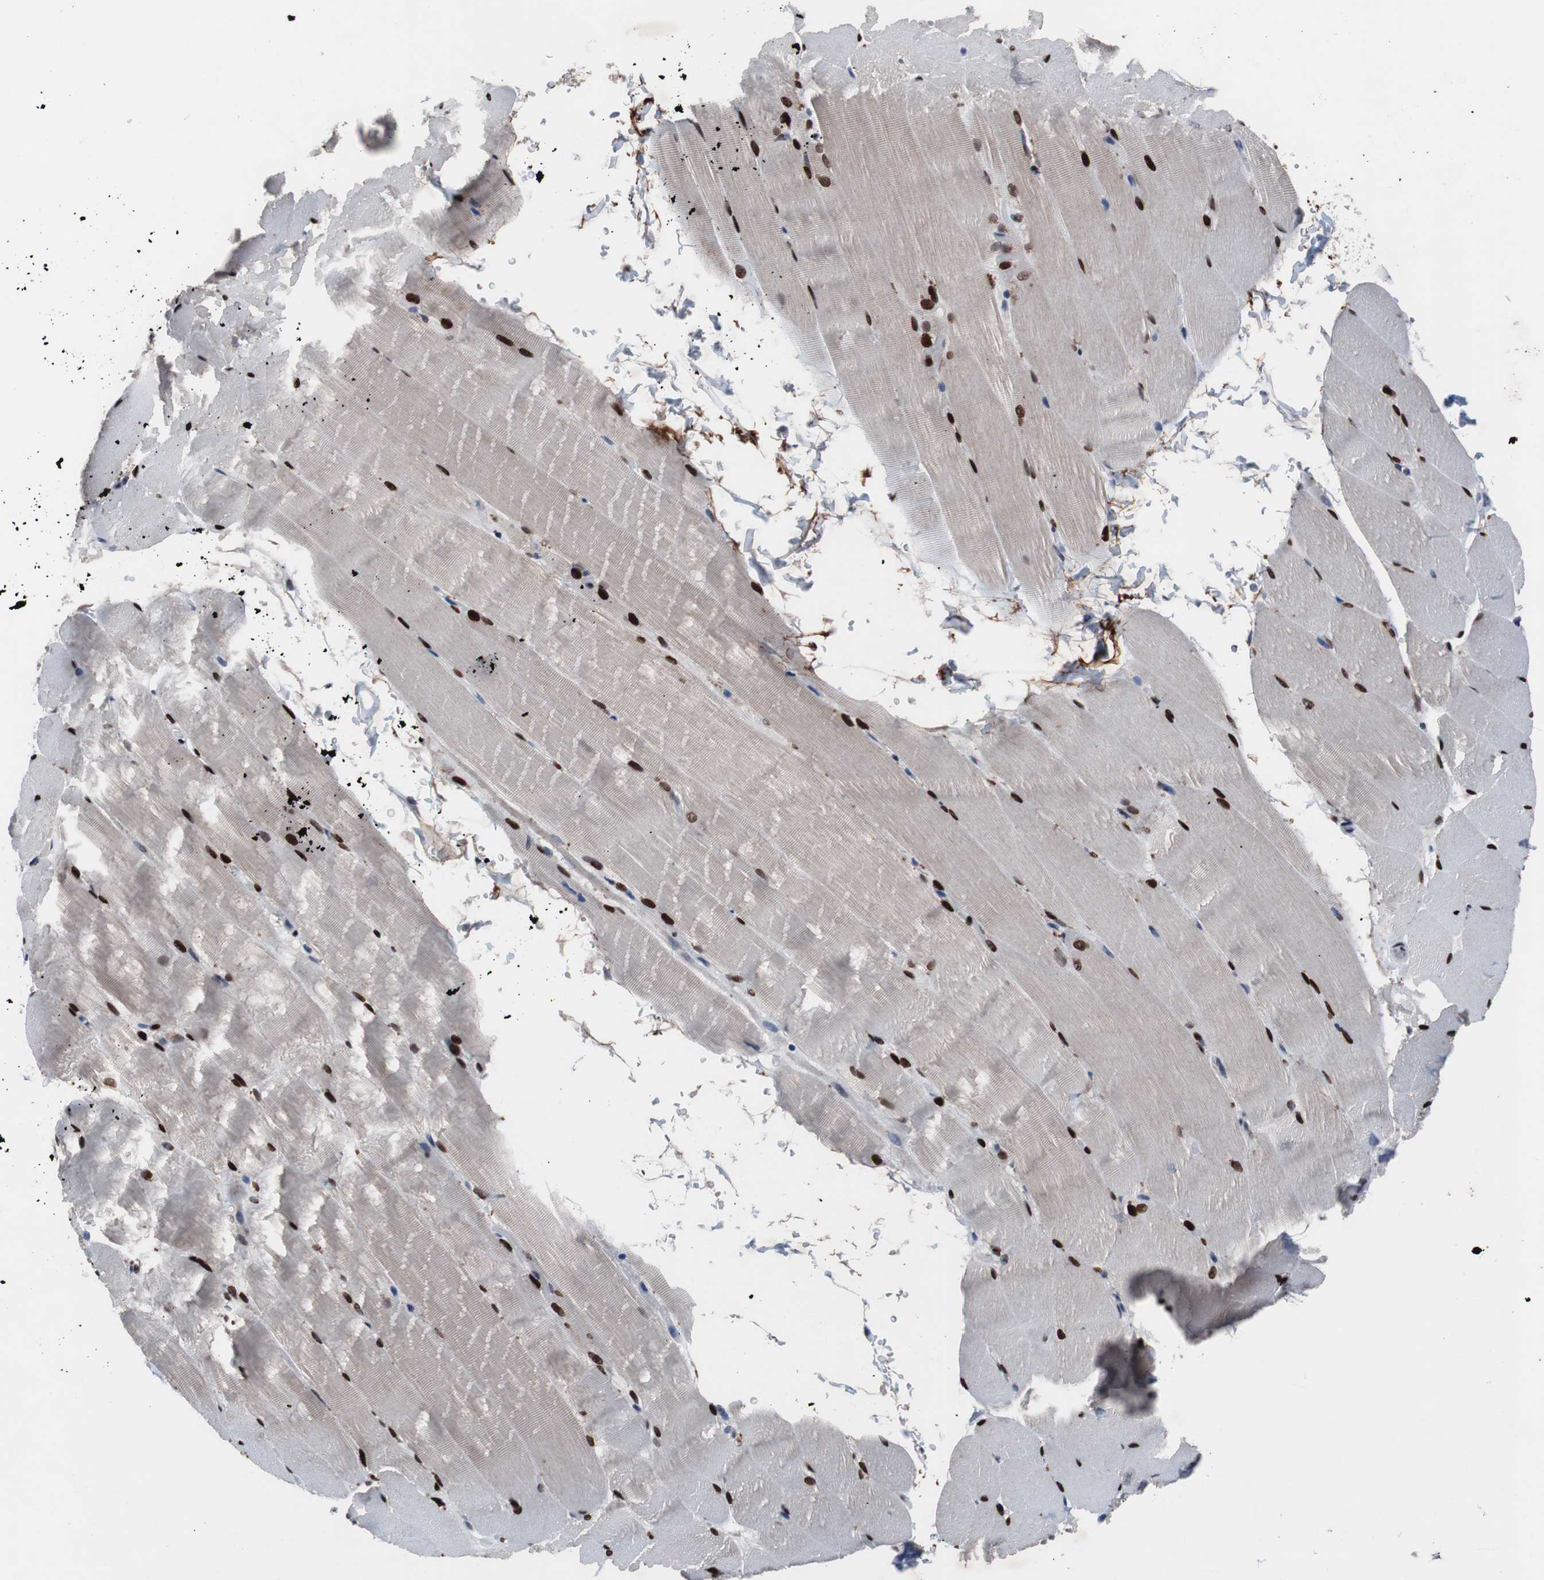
{"staining": {"intensity": "moderate", "quantity": "25%-75%", "location": "cytoplasmic/membranous,nuclear"}, "tissue": "skeletal muscle", "cell_type": "Myocytes", "image_type": "normal", "snomed": [{"axis": "morphology", "description": "Normal tissue, NOS"}, {"axis": "topography", "description": "Skeletal muscle"}, {"axis": "topography", "description": "Parathyroid gland"}], "caption": "Brown immunohistochemical staining in benign skeletal muscle reveals moderate cytoplasmic/membranous,nuclear expression in approximately 25%-75% of myocytes. The protein of interest is stained brown, and the nuclei are stained in blue (DAB IHC with brightfield microscopy, high magnification).", "gene": "MUTYH", "patient": {"sex": "female", "age": 37}}